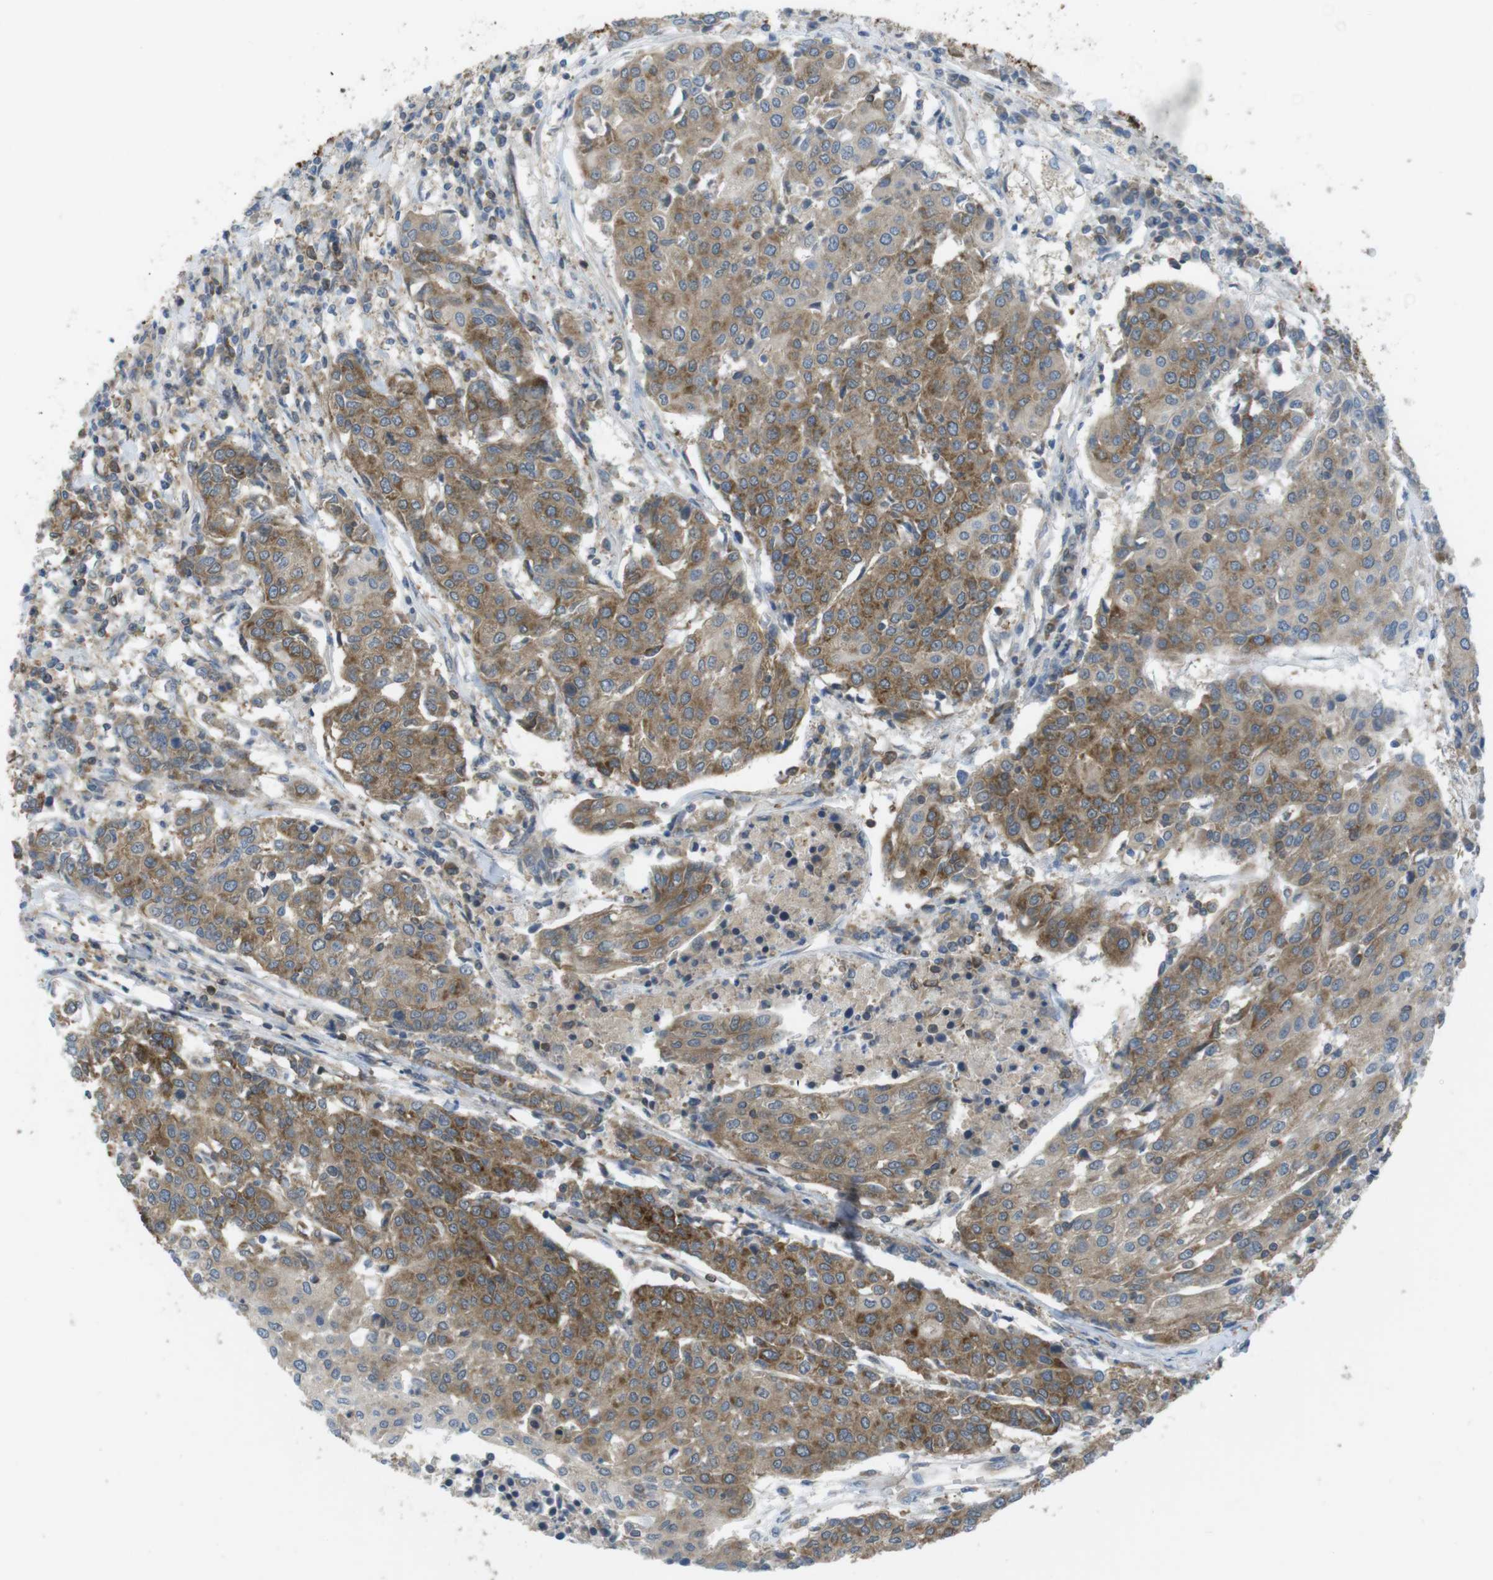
{"staining": {"intensity": "moderate", "quantity": ">75%", "location": "cytoplasmic/membranous"}, "tissue": "urothelial cancer", "cell_type": "Tumor cells", "image_type": "cancer", "snomed": [{"axis": "morphology", "description": "Urothelial carcinoma, High grade"}, {"axis": "topography", "description": "Urinary bladder"}], "caption": "Immunohistochemical staining of urothelial carcinoma (high-grade) shows medium levels of moderate cytoplasmic/membranous protein positivity in approximately >75% of tumor cells. Immunohistochemistry stains the protein in brown and the nuclei are stained blue.", "gene": "MTHFD1", "patient": {"sex": "female", "age": 85}}